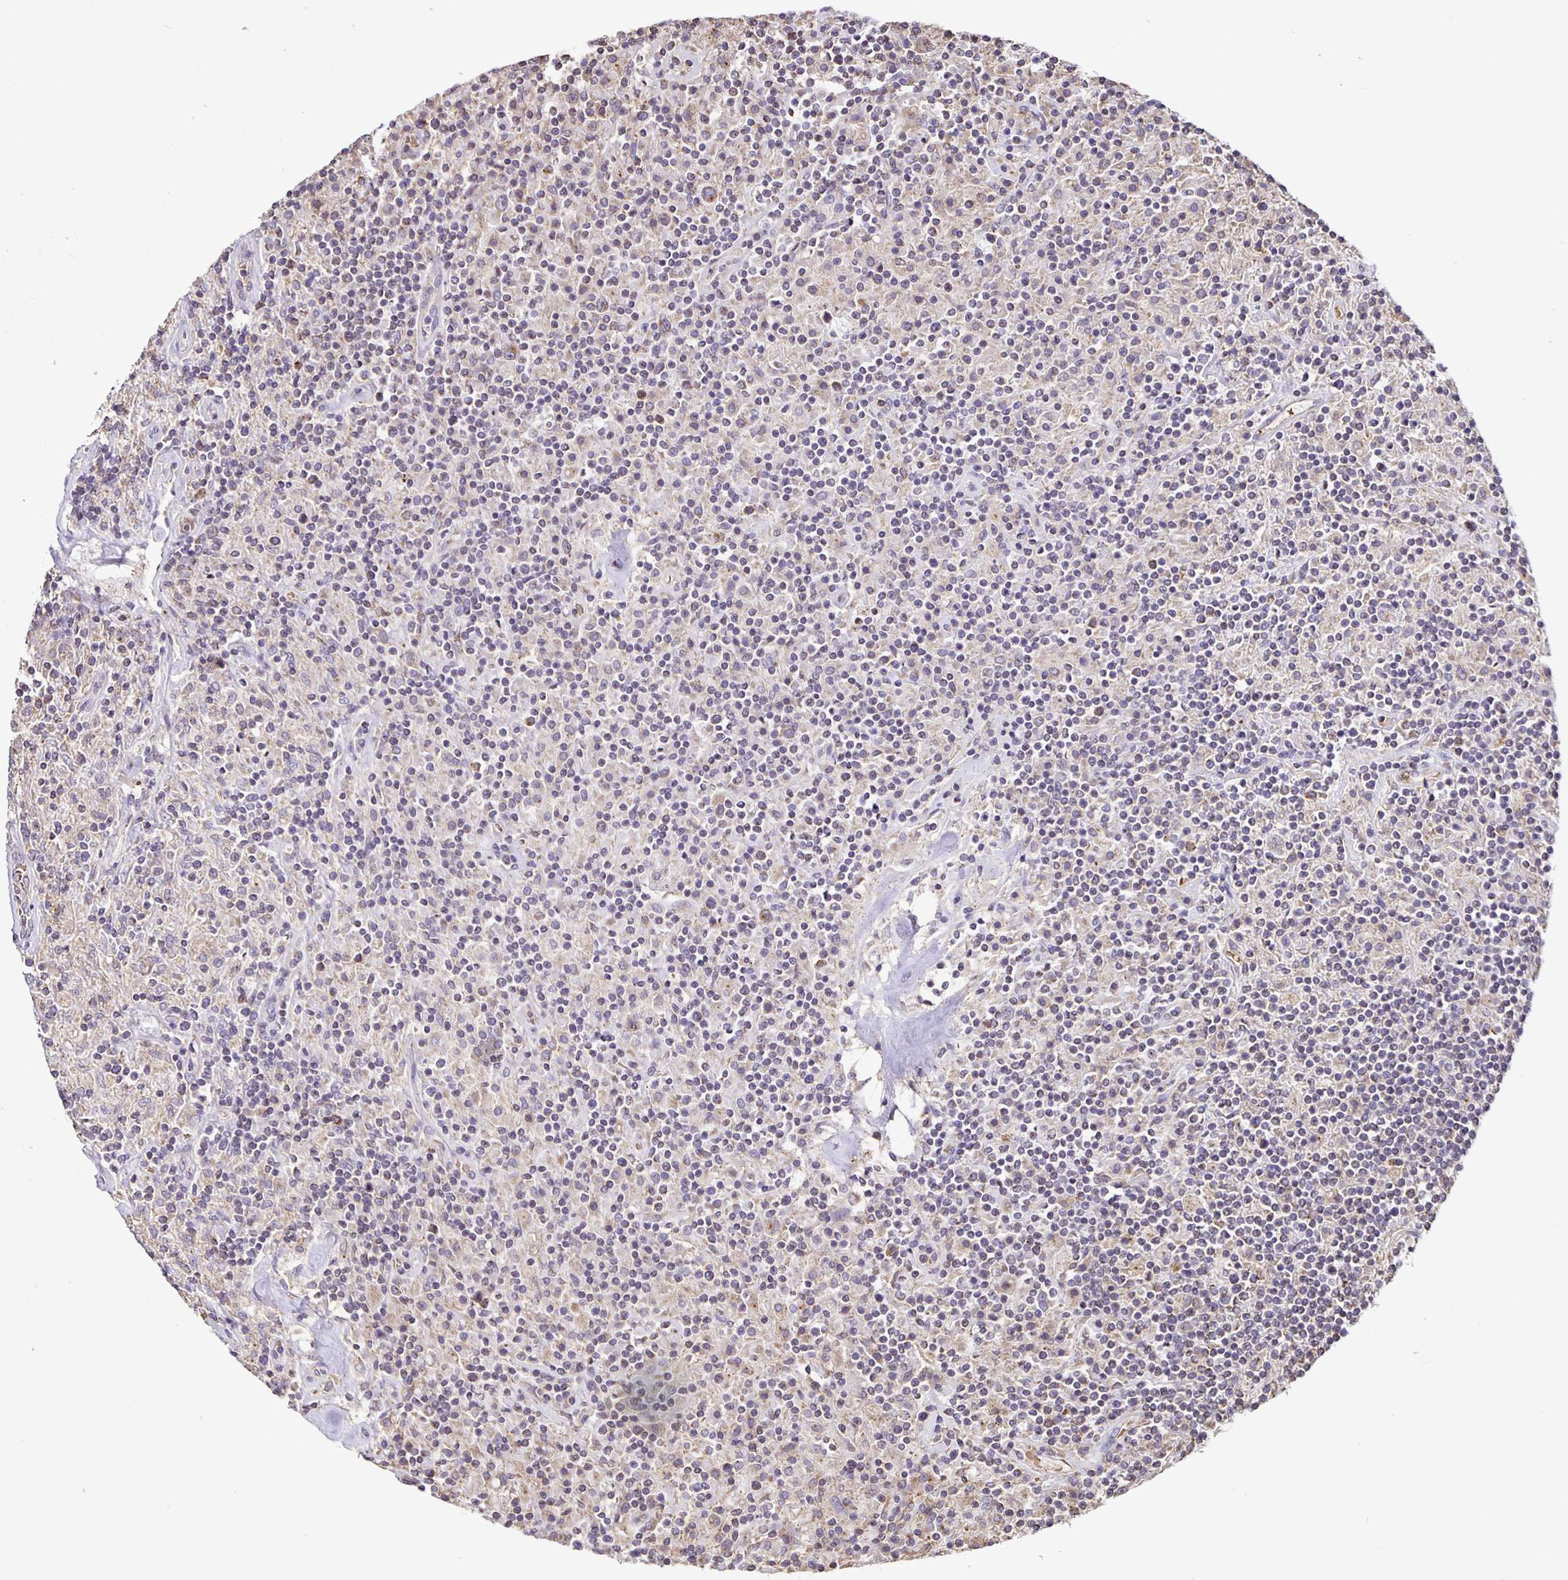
{"staining": {"intensity": "moderate", "quantity": "25%-75%", "location": "cytoplasmic/membranous"}, "tissue": "lymphoma", "cell_type": "Tumor cells", "image_type": "cancer", "snomed": [{"axis": "morphology", "description": "Hodgkin's disease, NOS"}, {"axis": "topography", "description": "Lymph node"}], "caption": "Tumor cells demonstrate moderate cytoplasmic/membranous positivity in about 25%-75% of cells in lymphoma.", "gene": "TMEM71", "patient": {"sex": "male", "age": 70}}